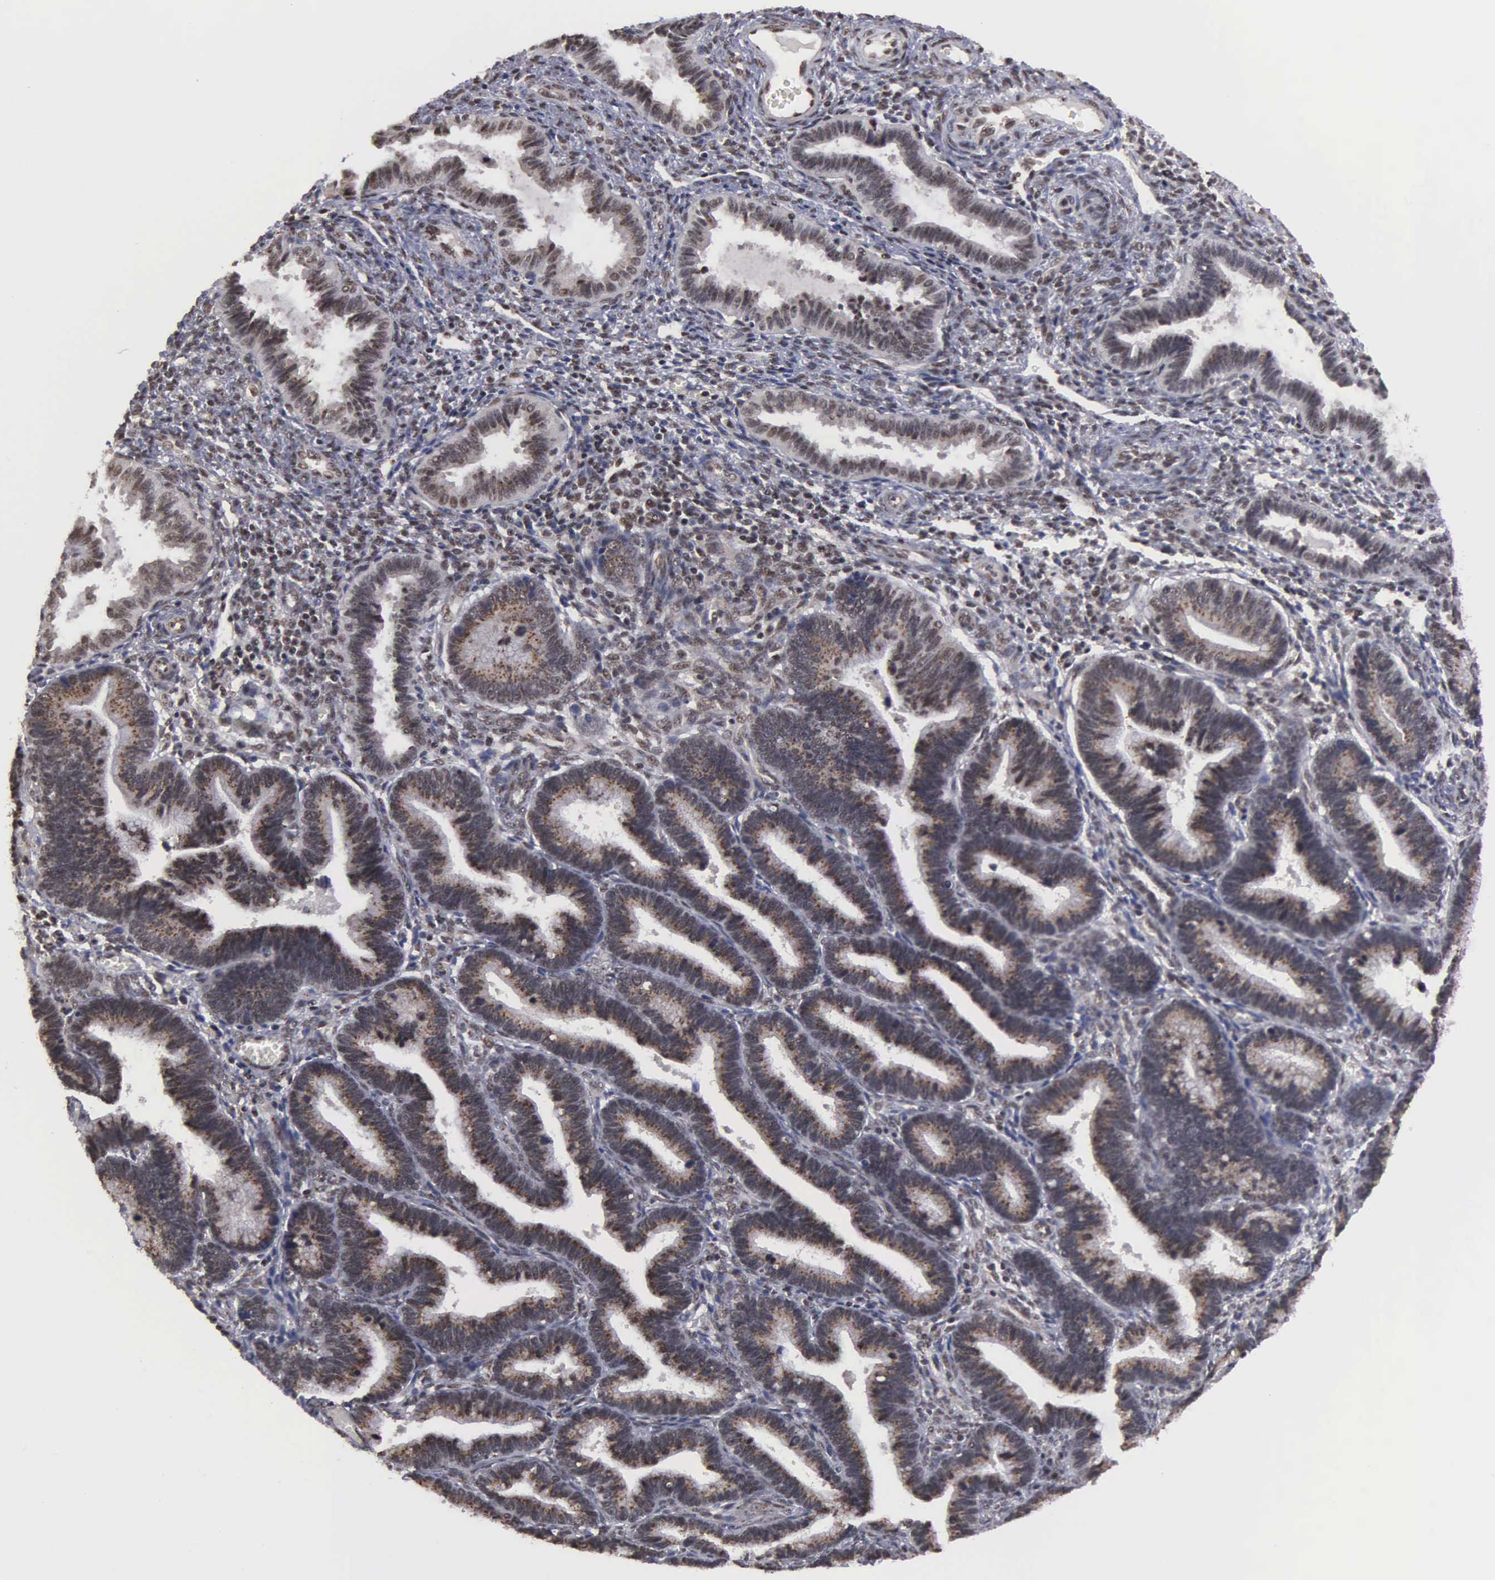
{"staining": {"intensity": "strong", "quantity": "25%-75%", "location": "nuclear"}, "tissue": "endometrium", "cell_type": "Cells in endometrial stroma", "image_type": "normal", "snomed": [{"axis": "morphology", "description": "Normal tissue, NOS"}, {"axis": "topography", "description": "Endometrium"}], "caption": "Benign endometrium exhibits strong nuclear staining in approximately 25%-75% of cells in endometrial stroma.", "gene": "GTF2A1", "patient": {"sex": "female", "age": 36}}